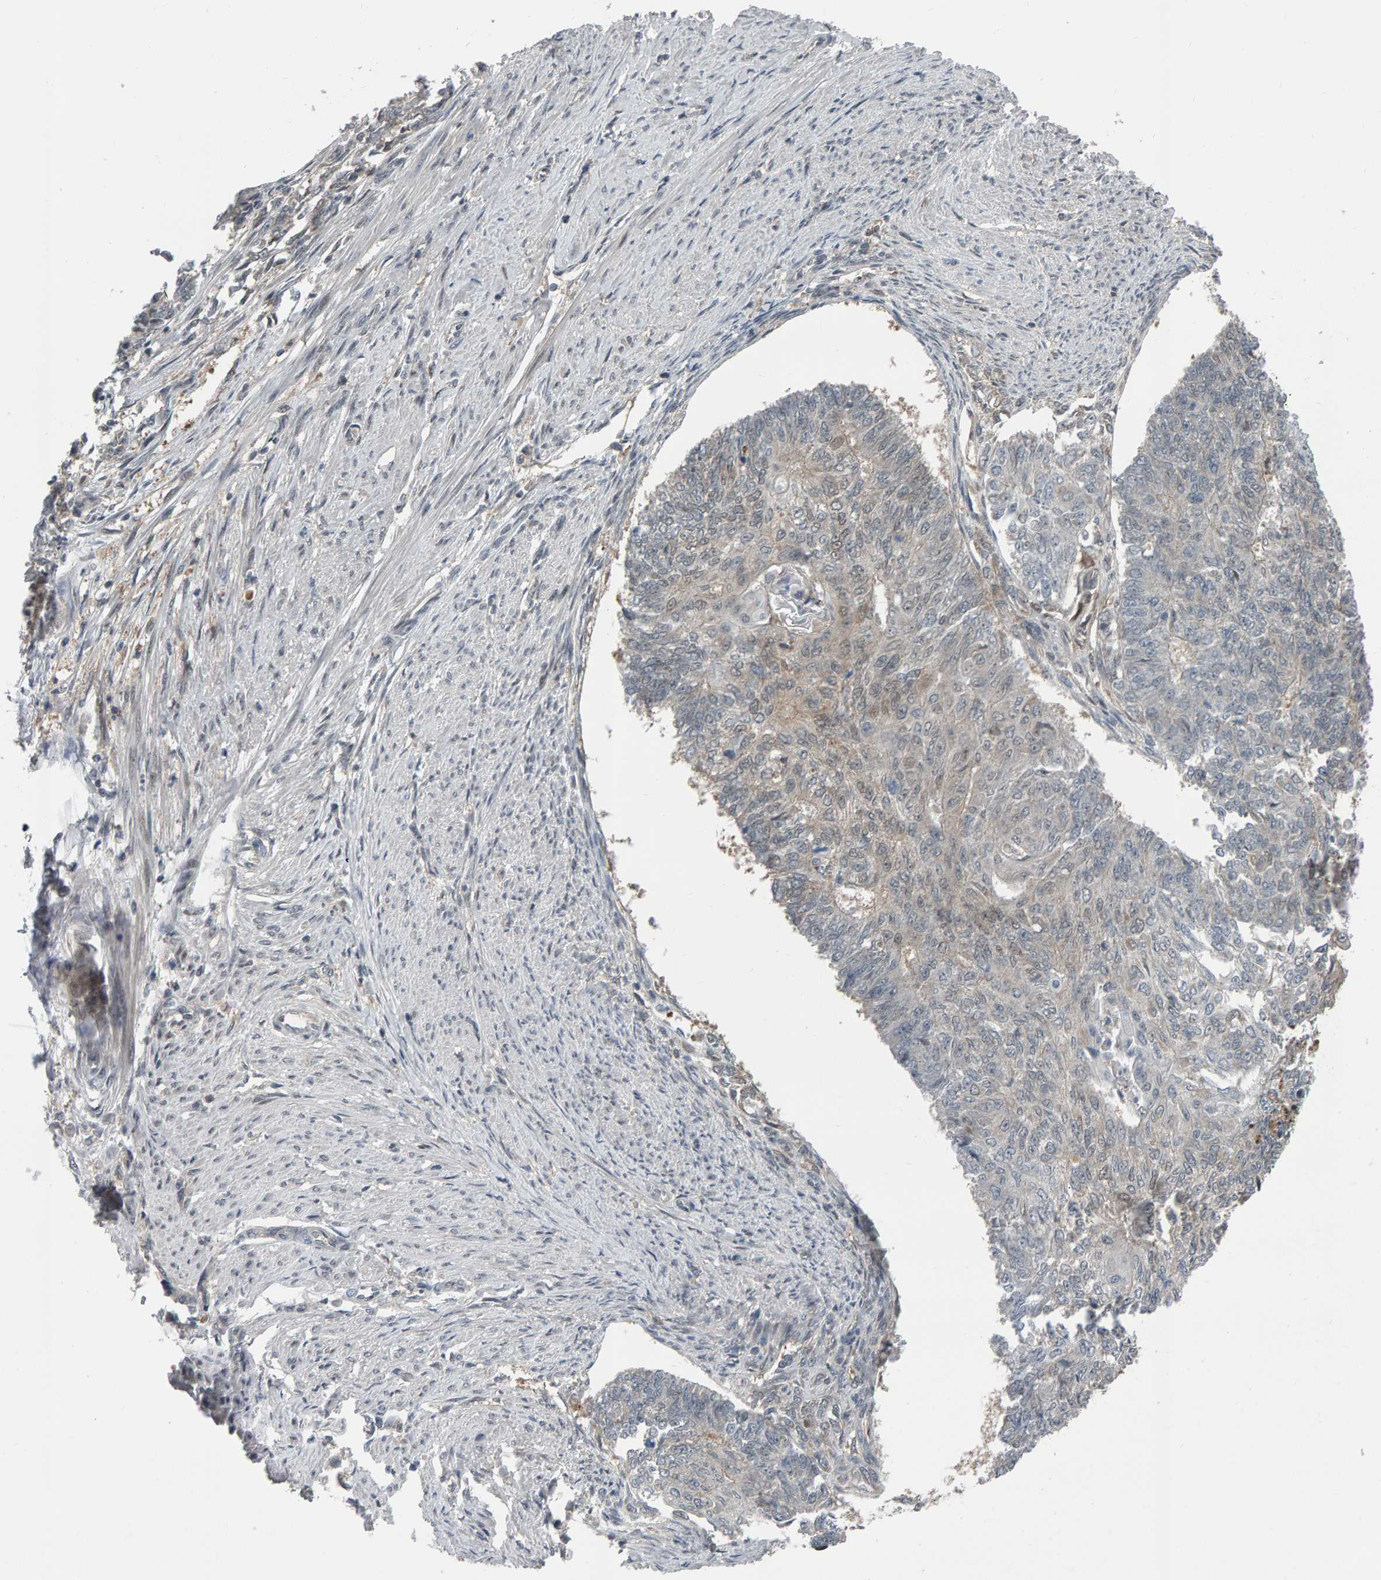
{"staining": {"intensity": "negative", "quantity": "none", "location": "none"}, "tissue": "endometrial cancer", "cell_type": "Tumor cells", "image_type": "cancer", "snomed": [{"axis": "morphology", "description": "Adenocarcinoma, NOS"}, {"axis": "topography", "description": "Endometrium"}], "caption": "Endometrial adenocarcinoma was stained to show a protein in brown. There is no significant positivity in tumor cells.", "gene": "COASY", "patient": {"sex": "female", "age": 32}}